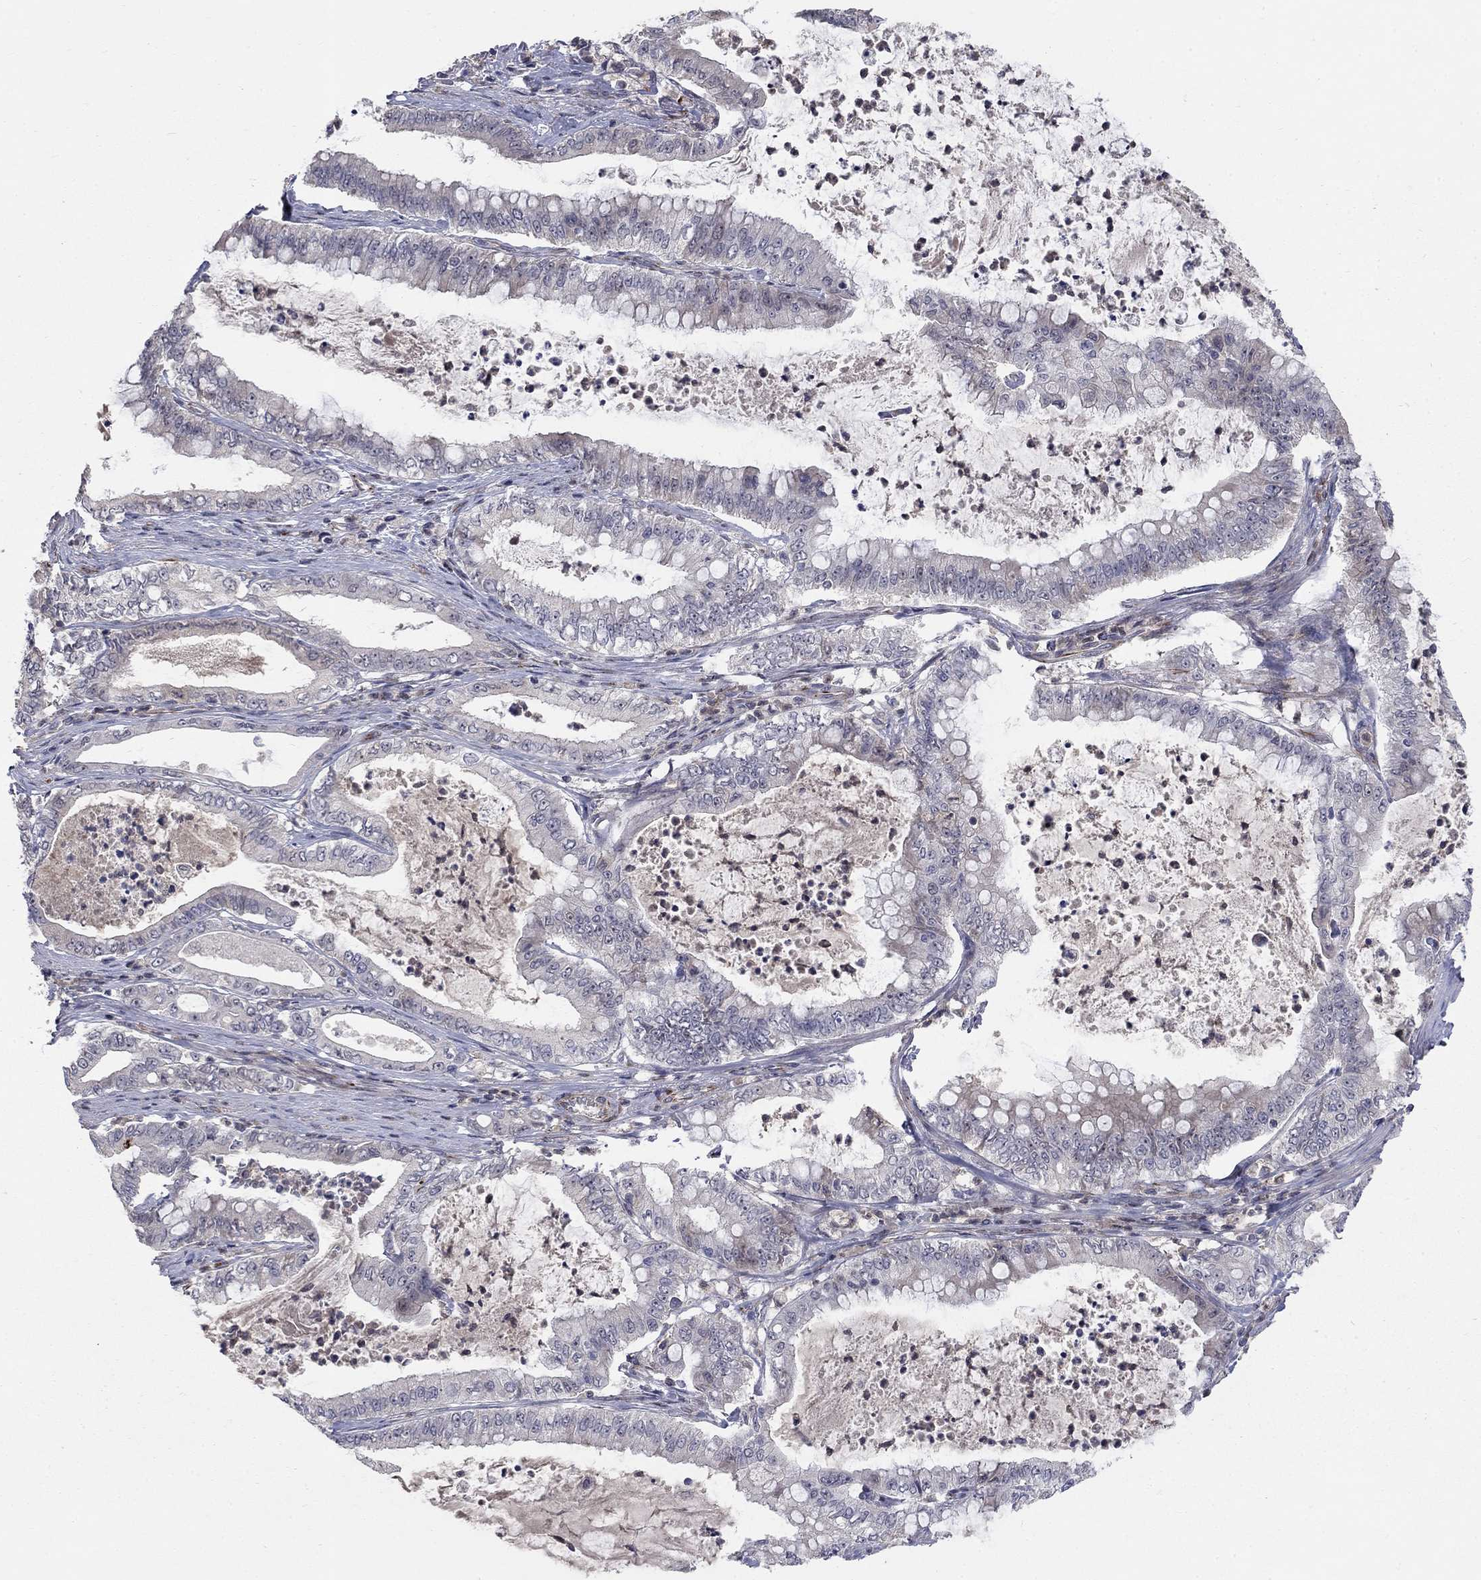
{"staining": {"intensity": "negative", "quantity": "none", "location": "none"}, "tissue": "pancreatic cancer", "cell_type": "Tumor cells", "image_type": "cancer", "snomed": [{"axis": "morphology", "description": "Adenocarcinoma, NOS"}, {"axis": "topography", "description": "Pancreas"}], "caption": "DAB (3,3'-diaminobenzidine) immunohistochemical staining of human adenocarcinoma (pancreatic) exhibits no significant positivity in tumor cells.", "gene": "MSRA", "patient": {"sex": "male", "age": 71}}